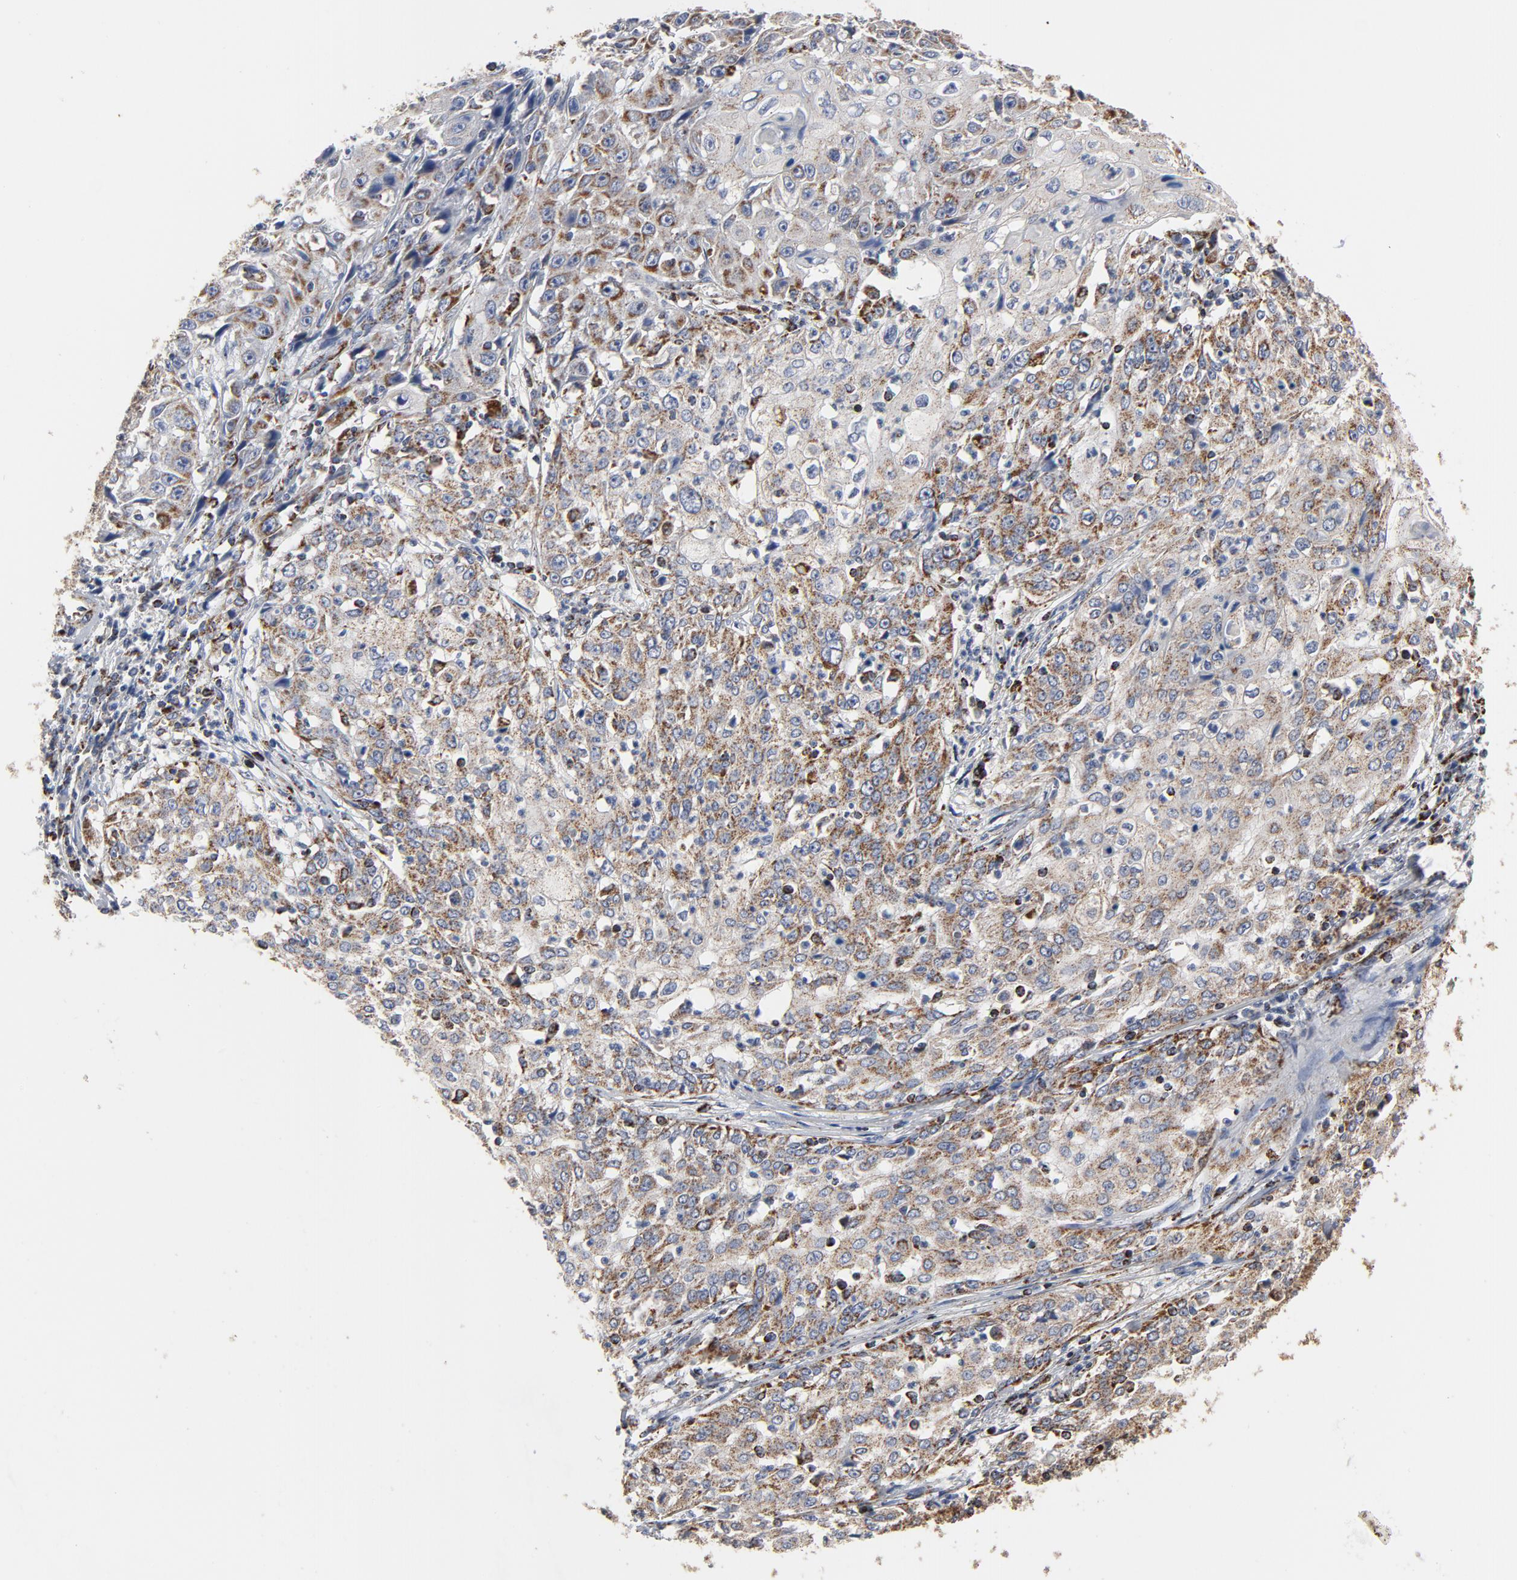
{"staining": {"intensity": "moderate", "quantity": ">75%", "location": "cytoplasmic/membranous"}, "tissue": "cervical cancer", "cell_type": "Tumor cells", "image_type": "cancer", "snomed": [{"axis": "morphology", "description": "Squamous cell carcinoma, NOS"}, {"axis": "topography", "description": "Cervix"}], "caption": "Immunohistochemistry (IHC) staining of cervical cancer (squamous cell carcinoma), which displays medium levels of moderate cytoplasmic/membranous positivity in approximately >75% of tumor cells indicating moderate cytoplasmic/membranous protein positivity. The staining was performed using DAB (3,3'-diaminobenzidine) (brown) for protein detection and nuclei were counterstained in hematoxylin (blue).", "gene": "NDUFV2", "patient": {"sex": "female", "age": 39}}